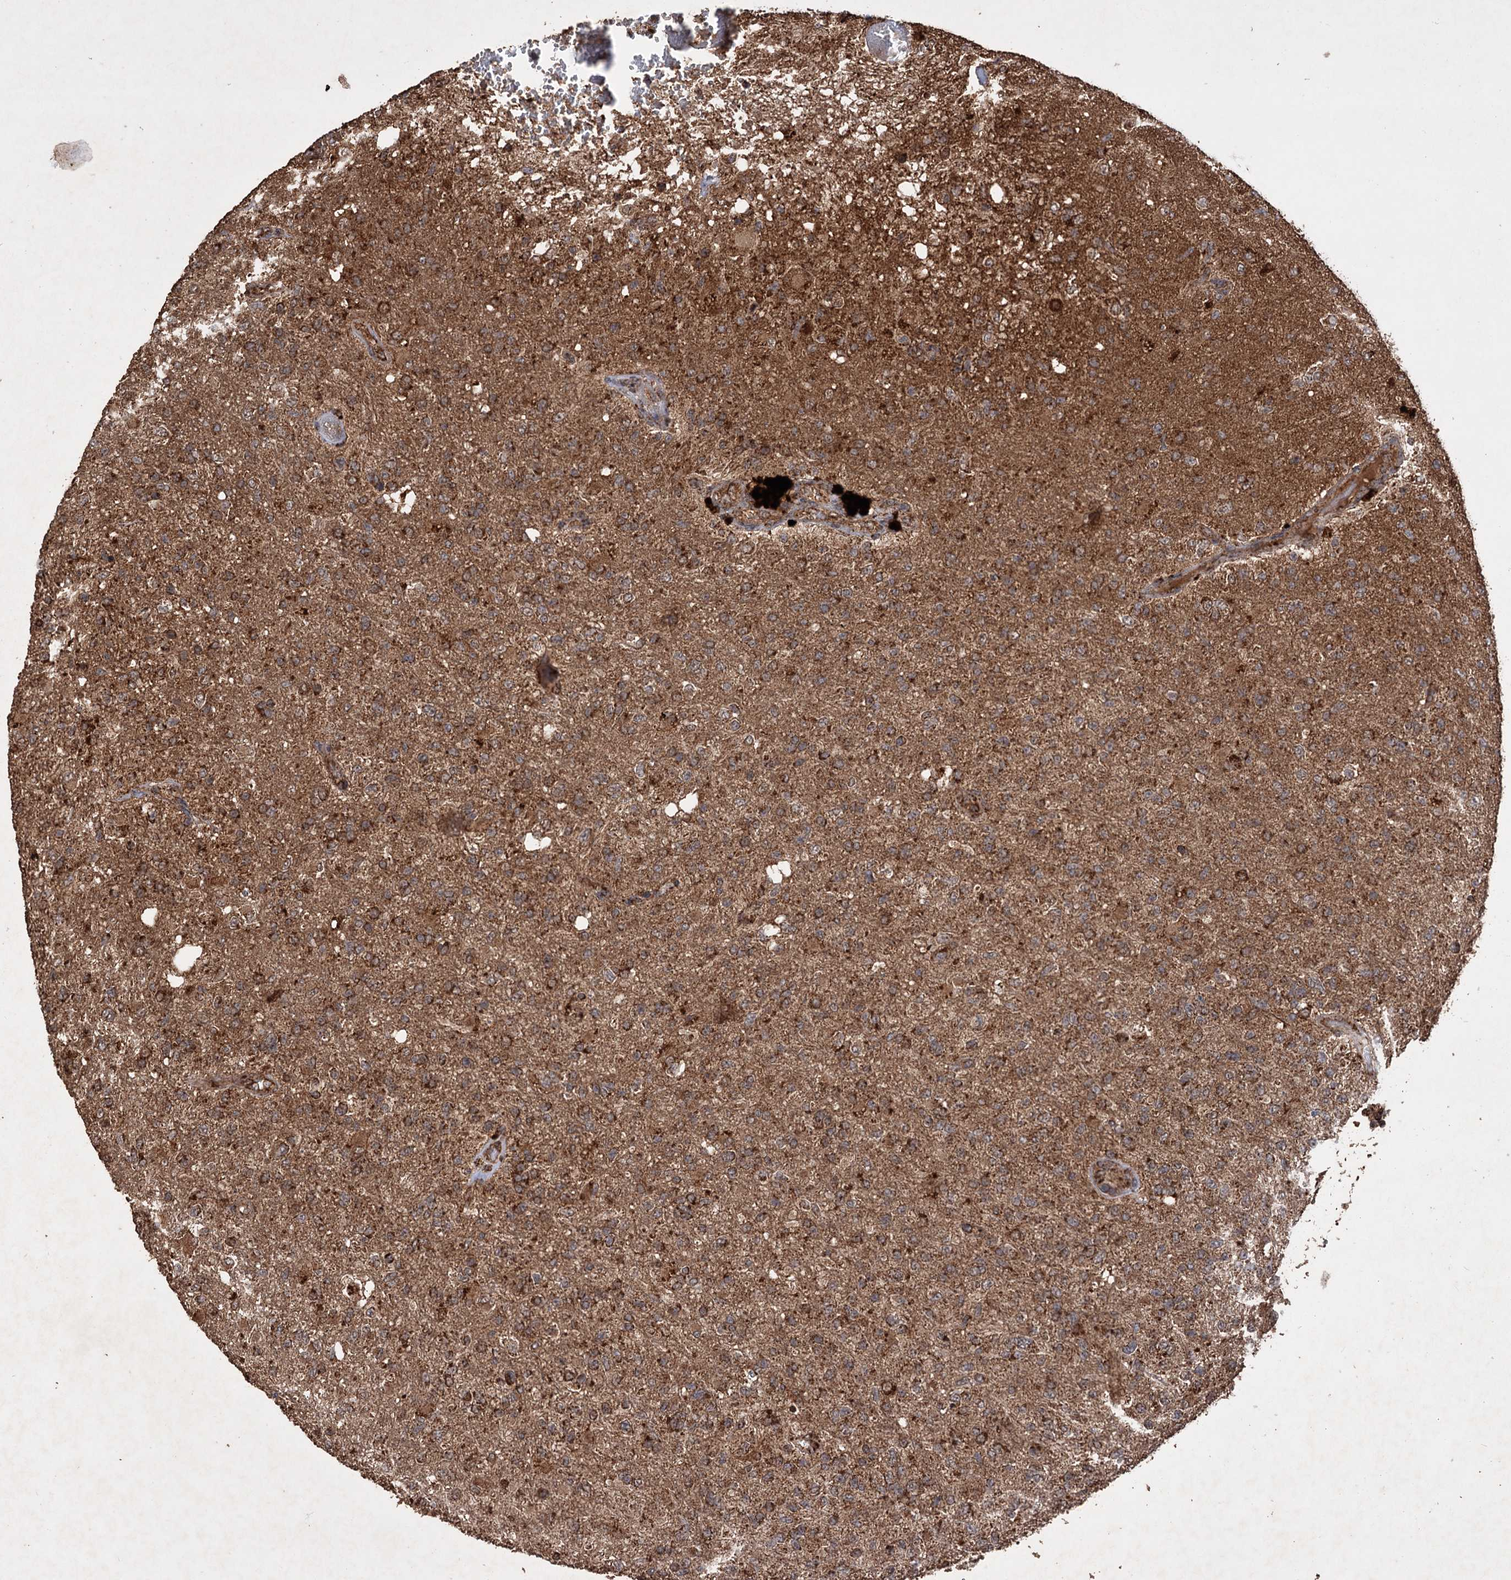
{"staining": {"intensity": "moderate", "quantity": ">75%", "location": "cytoplasmic/membranous"}, "tissue": "glioma", "cell_type": "Tumor cells", "image_type": "cancer", "snomed": [{"axis": "morphology", "description": "Glioma, malignant, High grade"}, {"axis": "topography", "description": "Brain"}], "caption": "There is medium levels of moderate cytoplasmic/membranous positivity in tumor cells of high-grade glioma (malignant), as demonstrated by immunohistochemical staining (brown color).", "gene": "IPO4", "patient": {"sex": "female", "age": 74}}